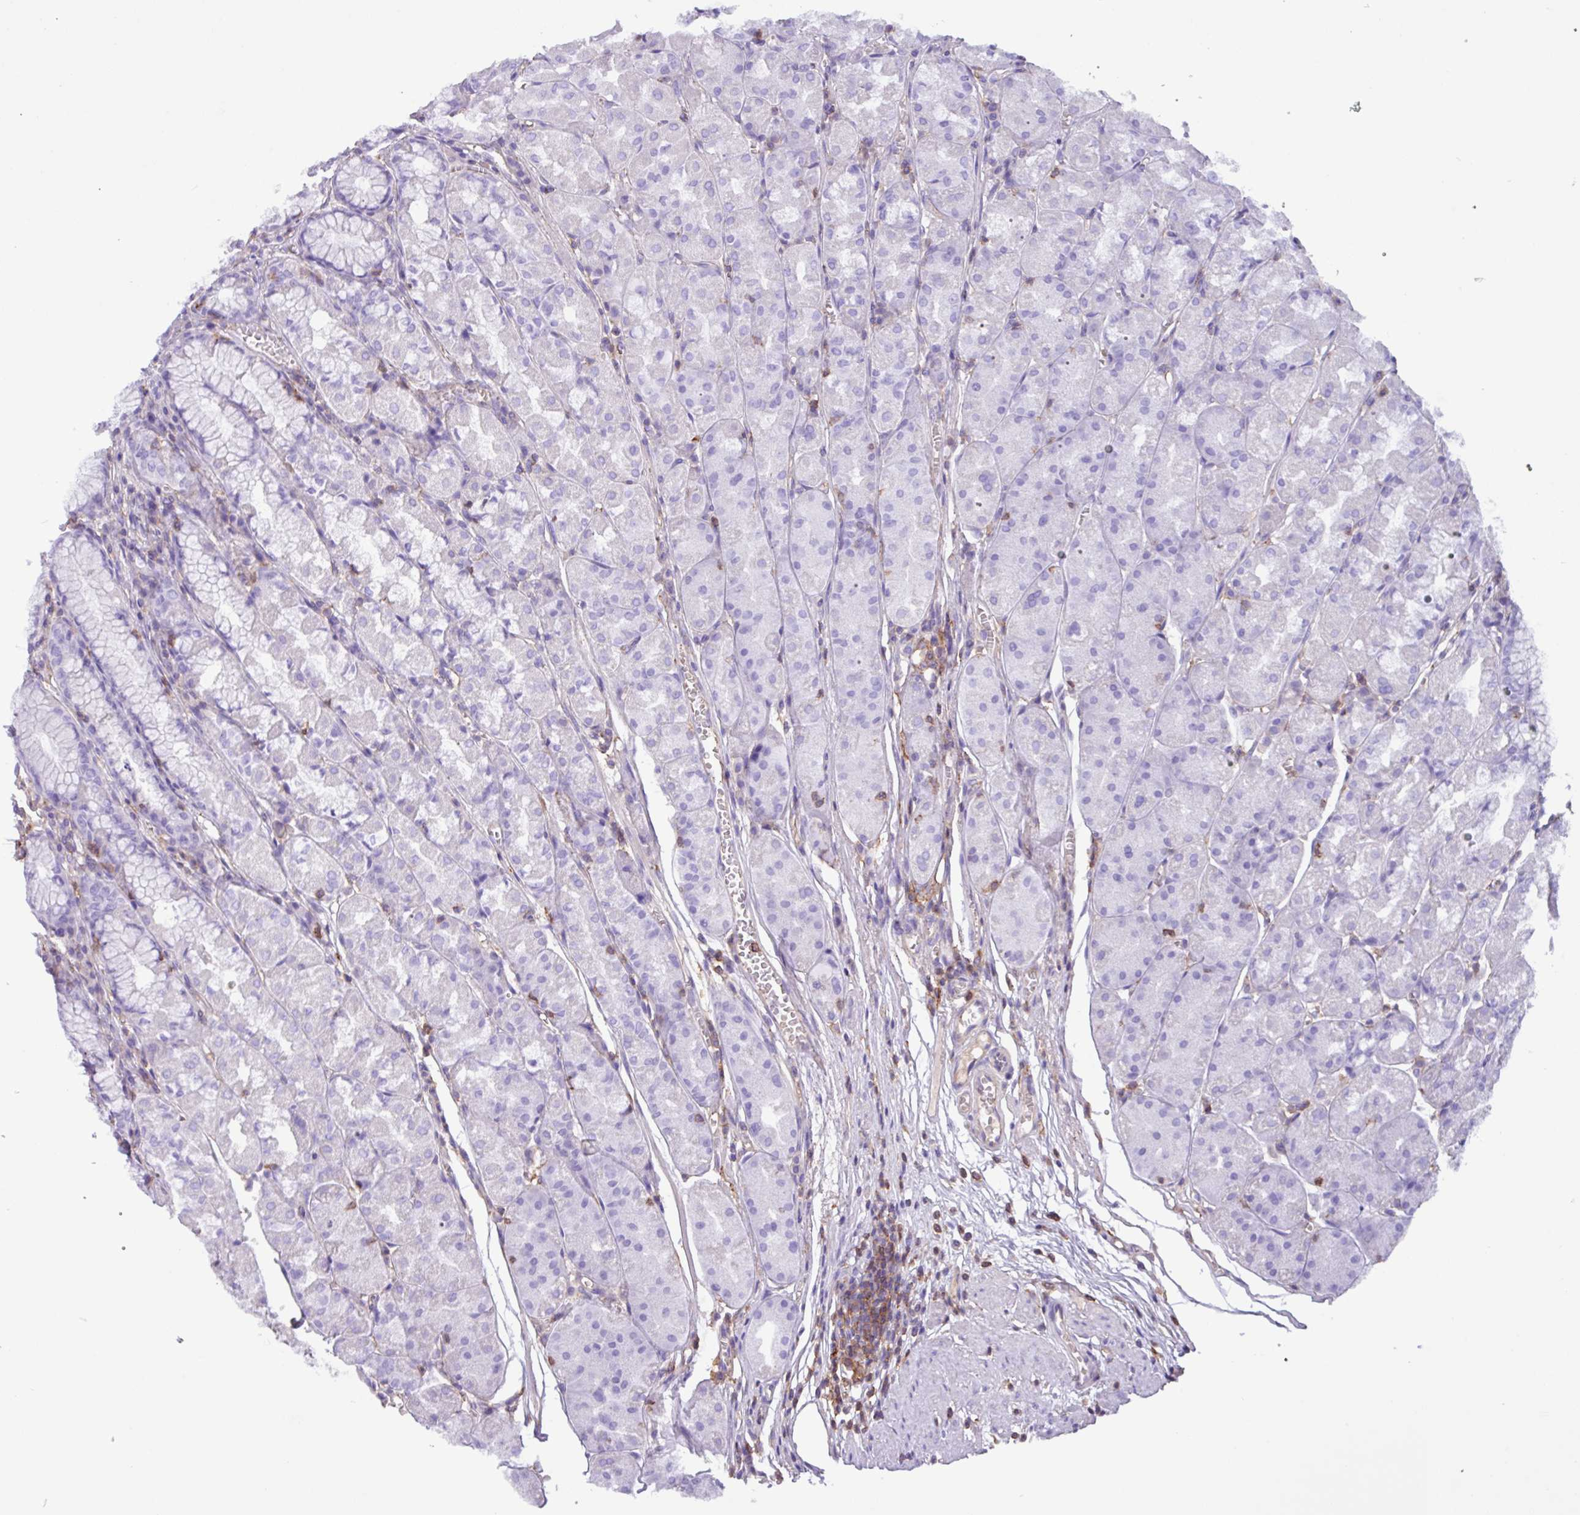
{"staining": {"intensity": "negative", "quantity": "none", "location": "none"}, "tissue": "stomach", "cell_type": "Glandular cells", "image_type": "normal", "snomed": [{"axis": "morphology", "description": "Normal tissue, NOS"}, {"axis": "topography", "description": "Stomach"}], "caption": "An immunohistochemistry micrograph of benign stomach is shown. There is no staining in glandular cells of stomach.", "gene": "PPP1R18", "patient": {"sex": "male", "age": 55}}